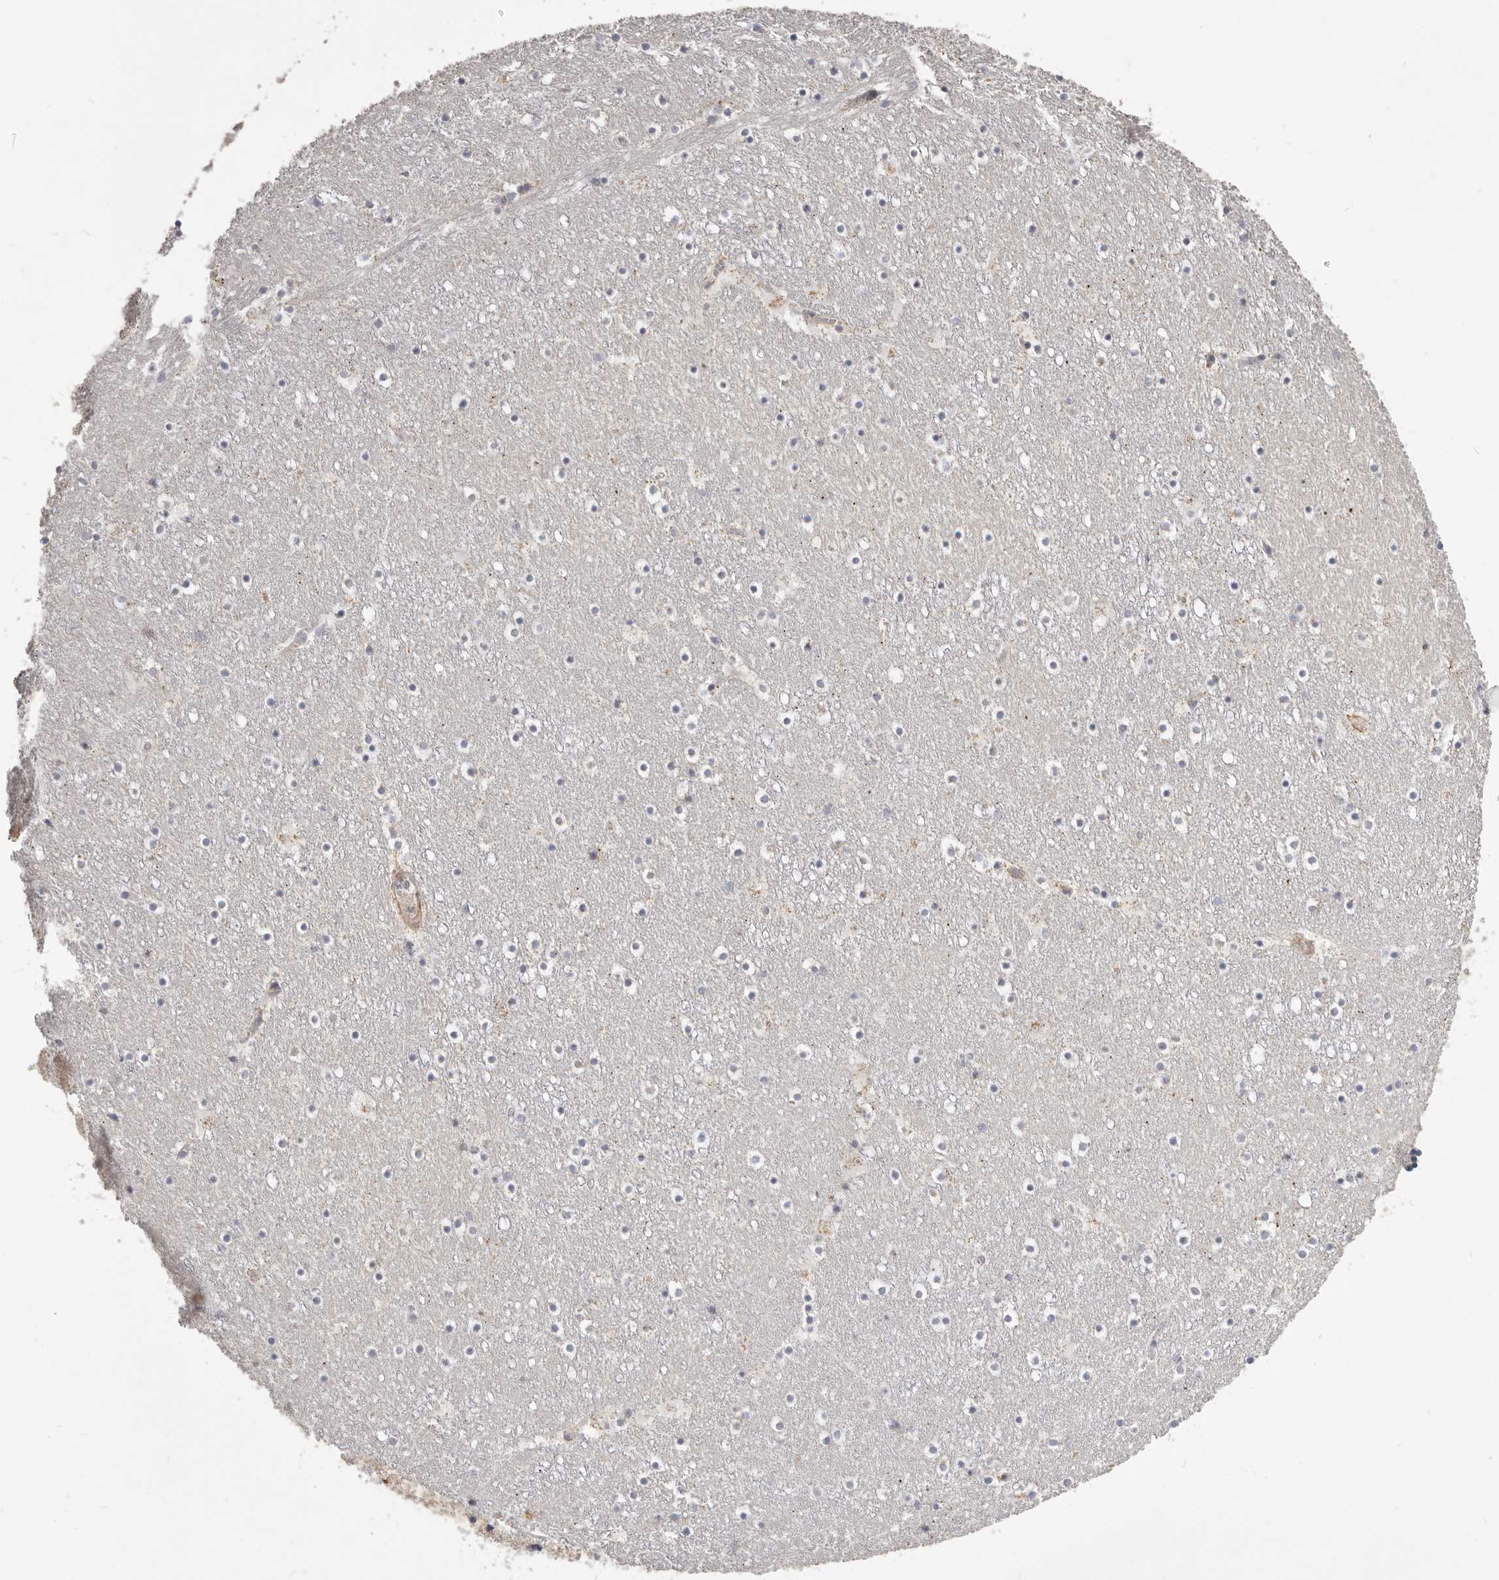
{"staining": {"intensity": "negative", "quantity": "none", "location": "none"}, "tissue": "caudate", "cell_type": "Glial cells", "image_type": "normal", "snomed": [{"axis": "morphology", "description": "Normal tissue, NOS"}, {"axis": "topography", "description": "Lateral ventricle wall"}], "caption": "Immunohistochemistry image of unremarkable caudate stained for a protein (brown), which reveals no expression in glial cells.", "gene": "MRPS10", "patient": {"sex": "male", "age": 45}}